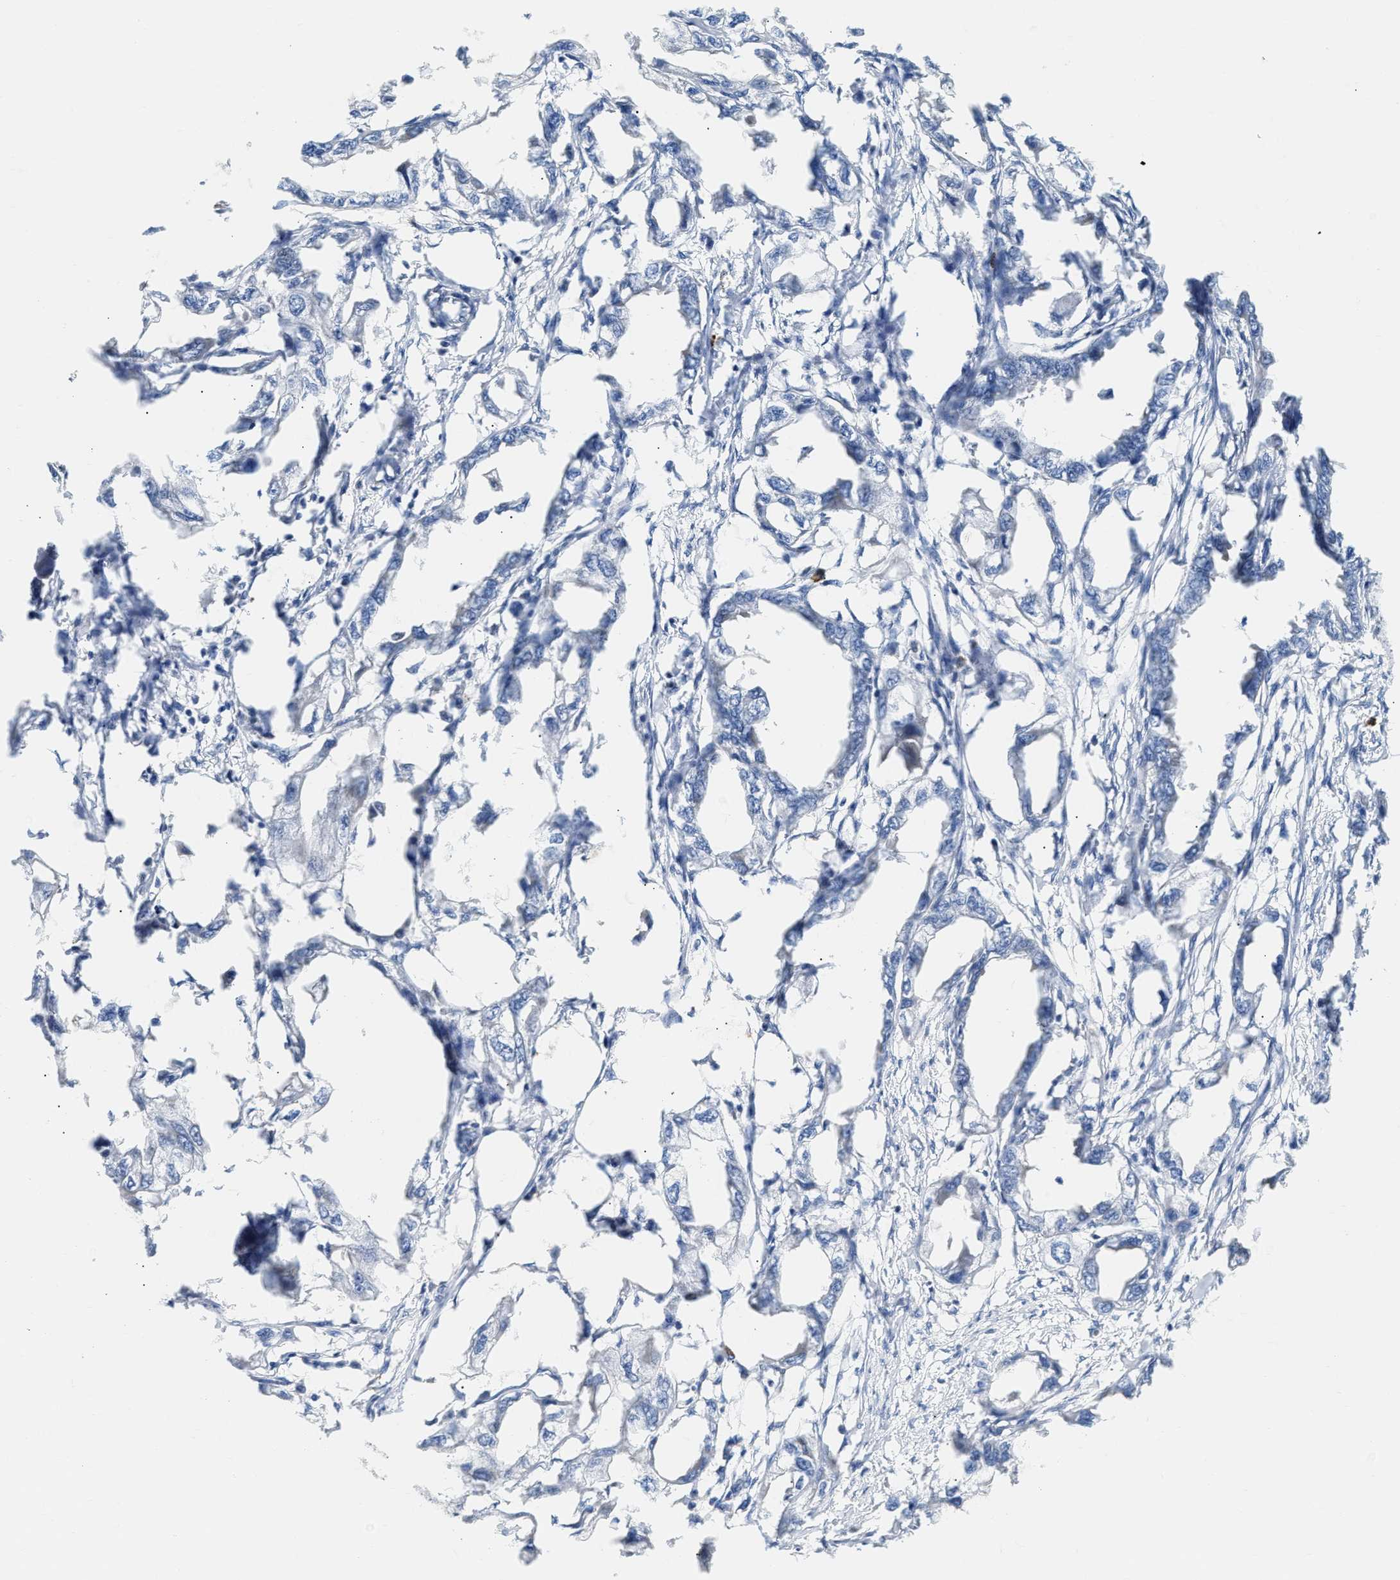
{"staining": {"intensity": "negative", "quantity": "none", "location": "none"}, "tissue": "endometrial cancer", "cell_type": "Tumor cells", "image_type": "cancer", "snomed": [{"axis": "morphology", "description": "Adenocarcinoma, NOS"}, {"axis": "topography", "description": "Endometrium"}], "caption": "Endometrial cancer was stained to show a protein in brown. There is no significant staining in tumor cells. (DAB IHC with hematoxylin counter stain).", "gene": "FHL1", "patient": {"sex": "female", "age": 67}}